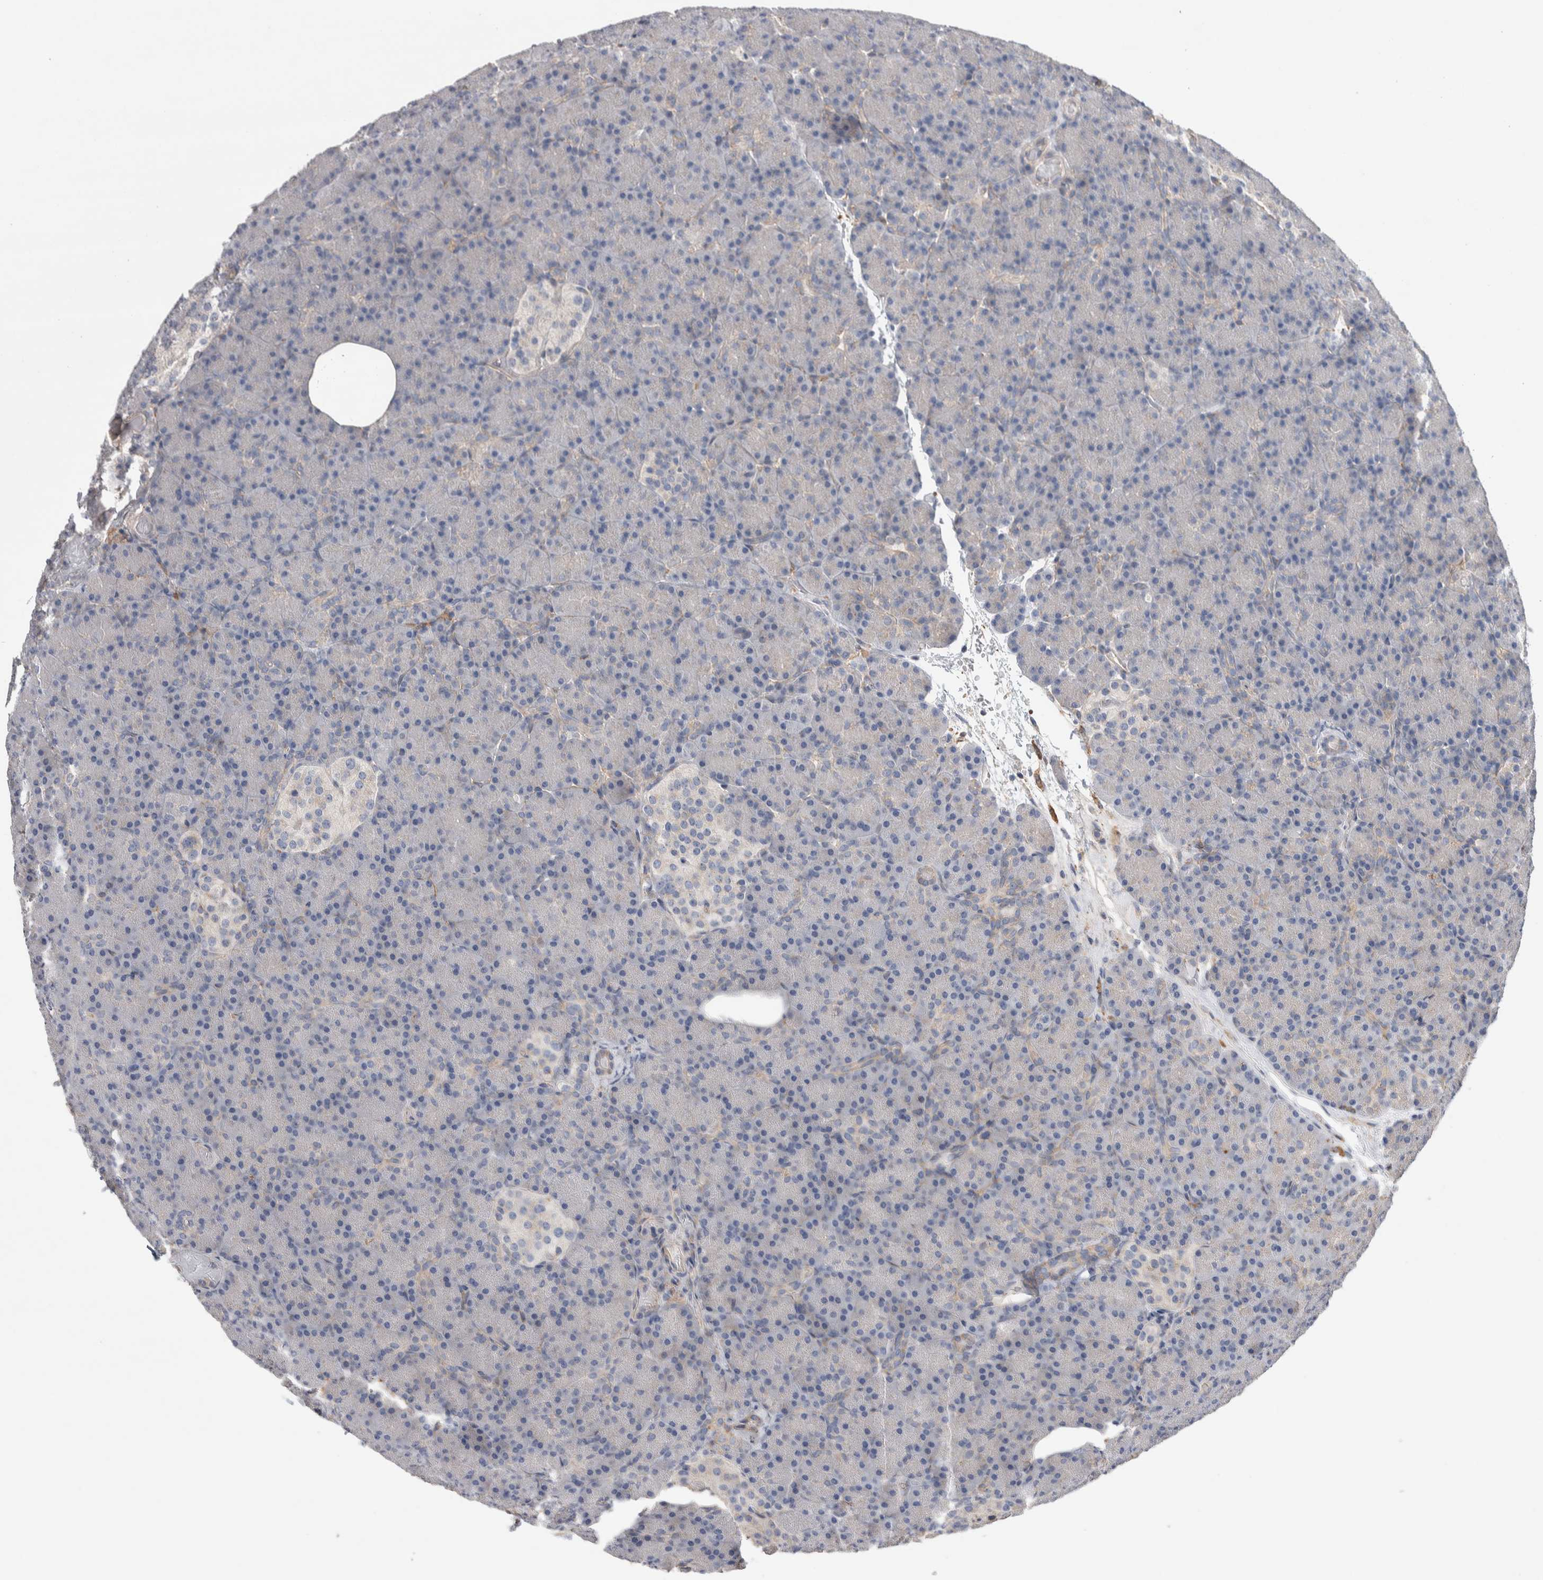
{"staining": {"intensity": "negative", "quantity": "none", "location": "none"}, "tissue": "pancreas", "cell_type": "Exocrine glandular cells", "image_type": "normal", "snomed": [{"axis": "morphology", "description": "Normal tissue, NOS"}, {"axis": "topography", "description": "Pancreas"}], "caption": "The immunohistochemistry (IHC) photomicrograph has no significant expression in exocrine glandular cells of pancreas. Brightfield microscopy of immunohistochemistry stained with DAB (3,3'-diaminobenzidine) (brown) and hematoxylin (blue), captured at high magnification.", "gene": "GCNA", "patient": {"sex": "female", "age": 43}}